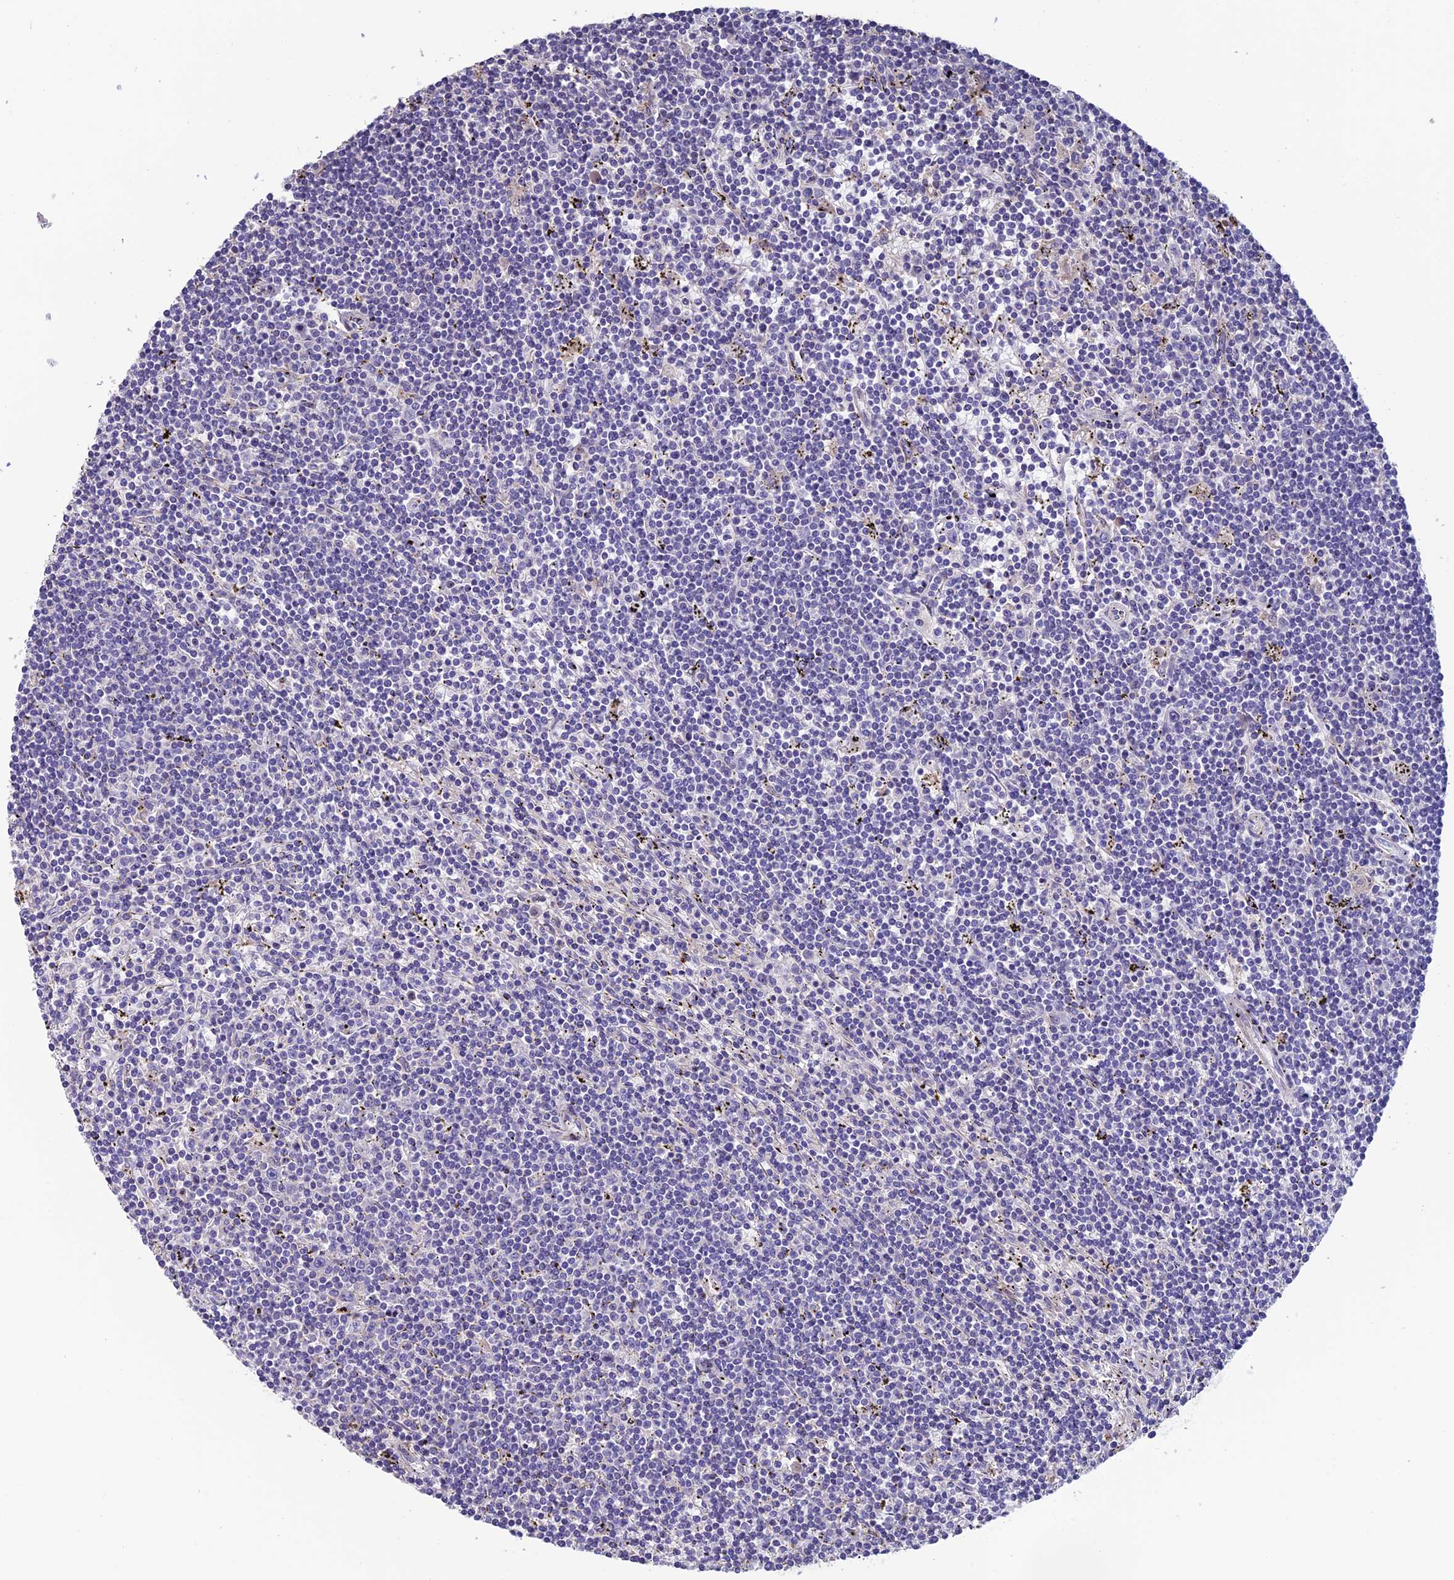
{"staining": {"intensity": "negative", "quantity": "none", "location": "none"}, "tissue": "lymphoma", "cell_type": "Tumor cells", "image_type": "cancer", "snomed": [{"axis": "morphology", "description": "Malignant lymphoma, non-Hodgkin's type, Low grade"}, {"axis": "topography", "description": "Spleen"}], "caption": "Tumor cells show no significant protein positivity in malignant lymphoma, non-Hodgkin's type (low-grade).", "gene": "FAM178B", "patient": {"sex": "male", "age": 76}}